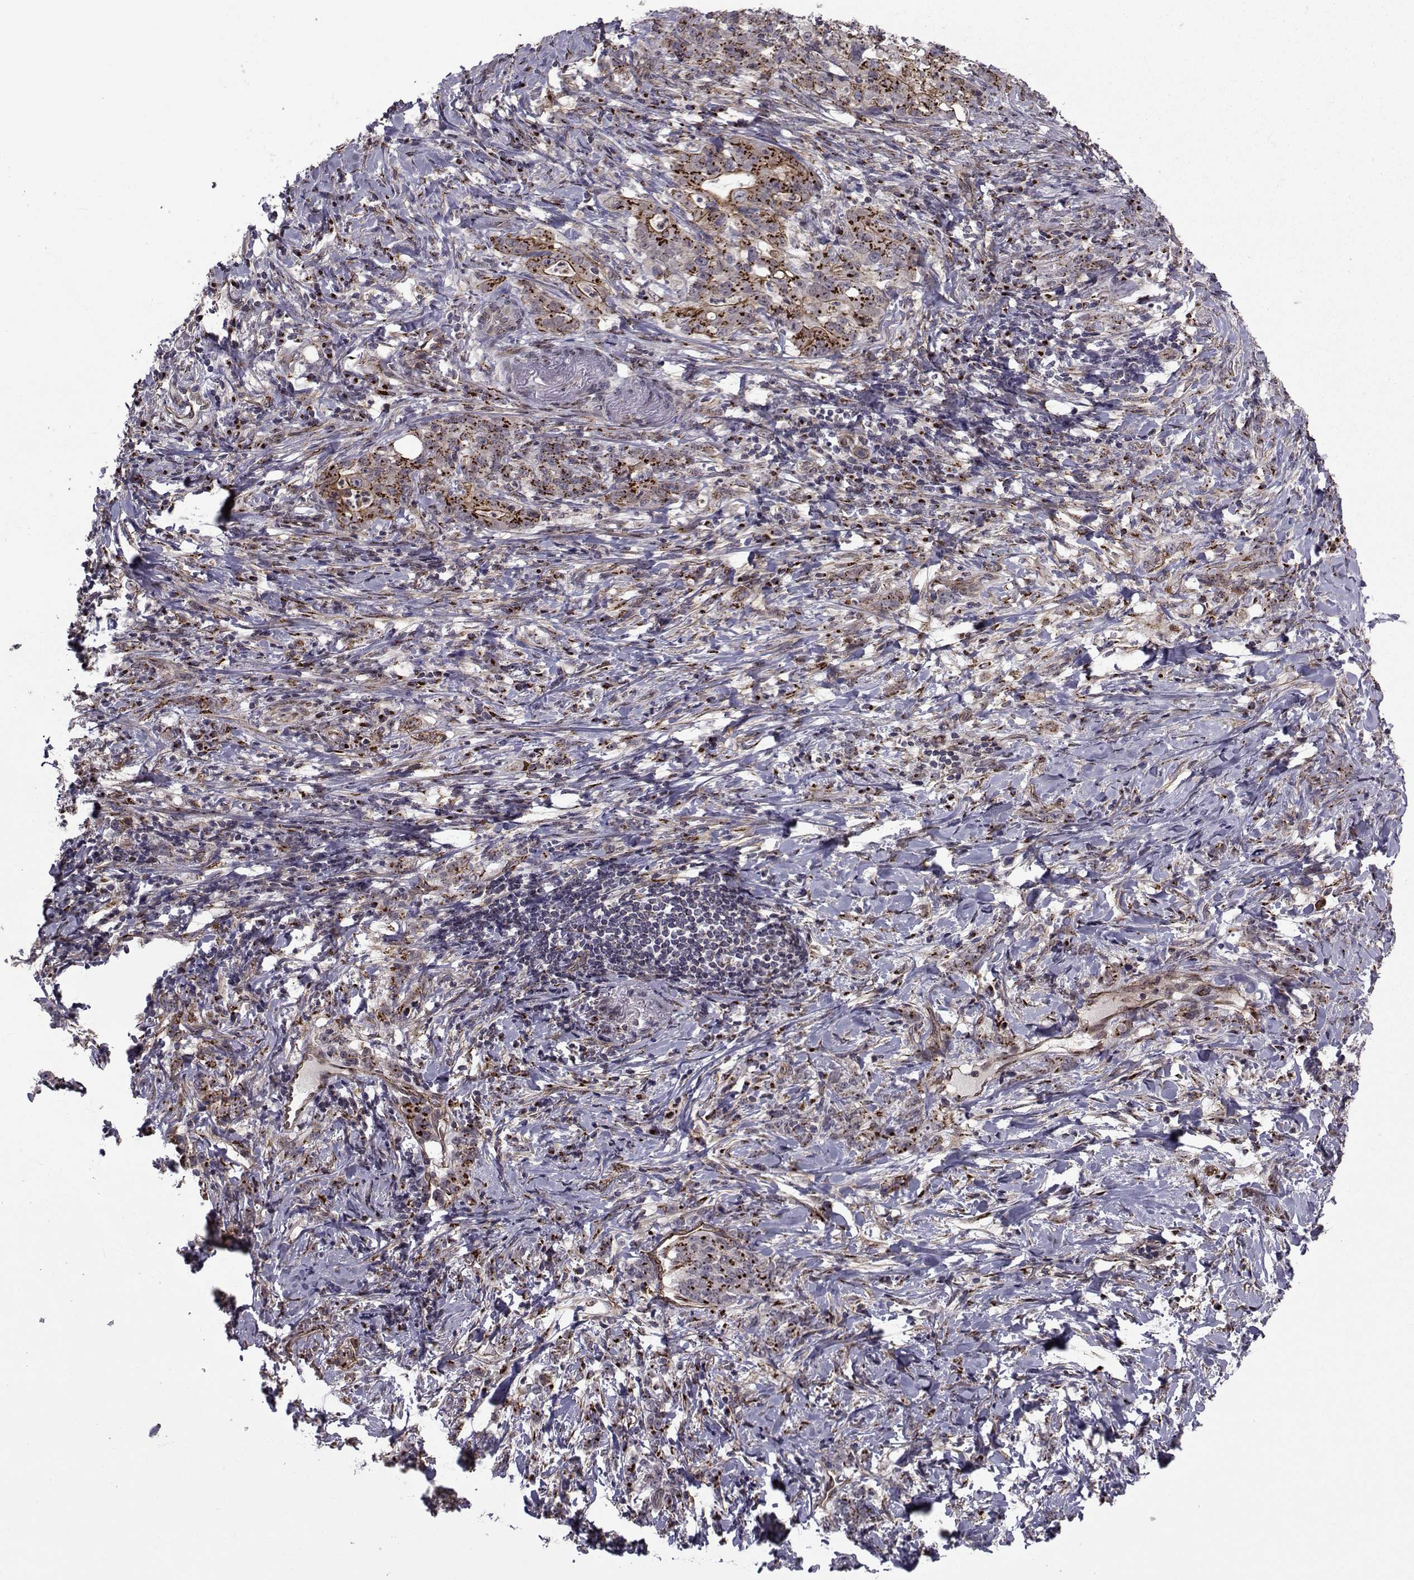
{"staining": {"intensity": "moderate", "quantity": ">75%", "location": "cytoplasmic/membranous"}, "tissue": "stomach cancer", "cell_type": "Tumor cells", "image_type": "cancer", "snomed": [{"axis": "morphology", "description": "Adenocarcinoma, NOS"}, {"axis": "topography", "description": "Stomach, lower"}], "caption": "Stomach adenocarcinoma tissue displays moderate cytoplasmic/membranous staining in about >75% of tumor cells, visualized by immunohistochemistry.", "gene": "ATP6V1C2", "patient": {"sex": "male", "age": 88}}